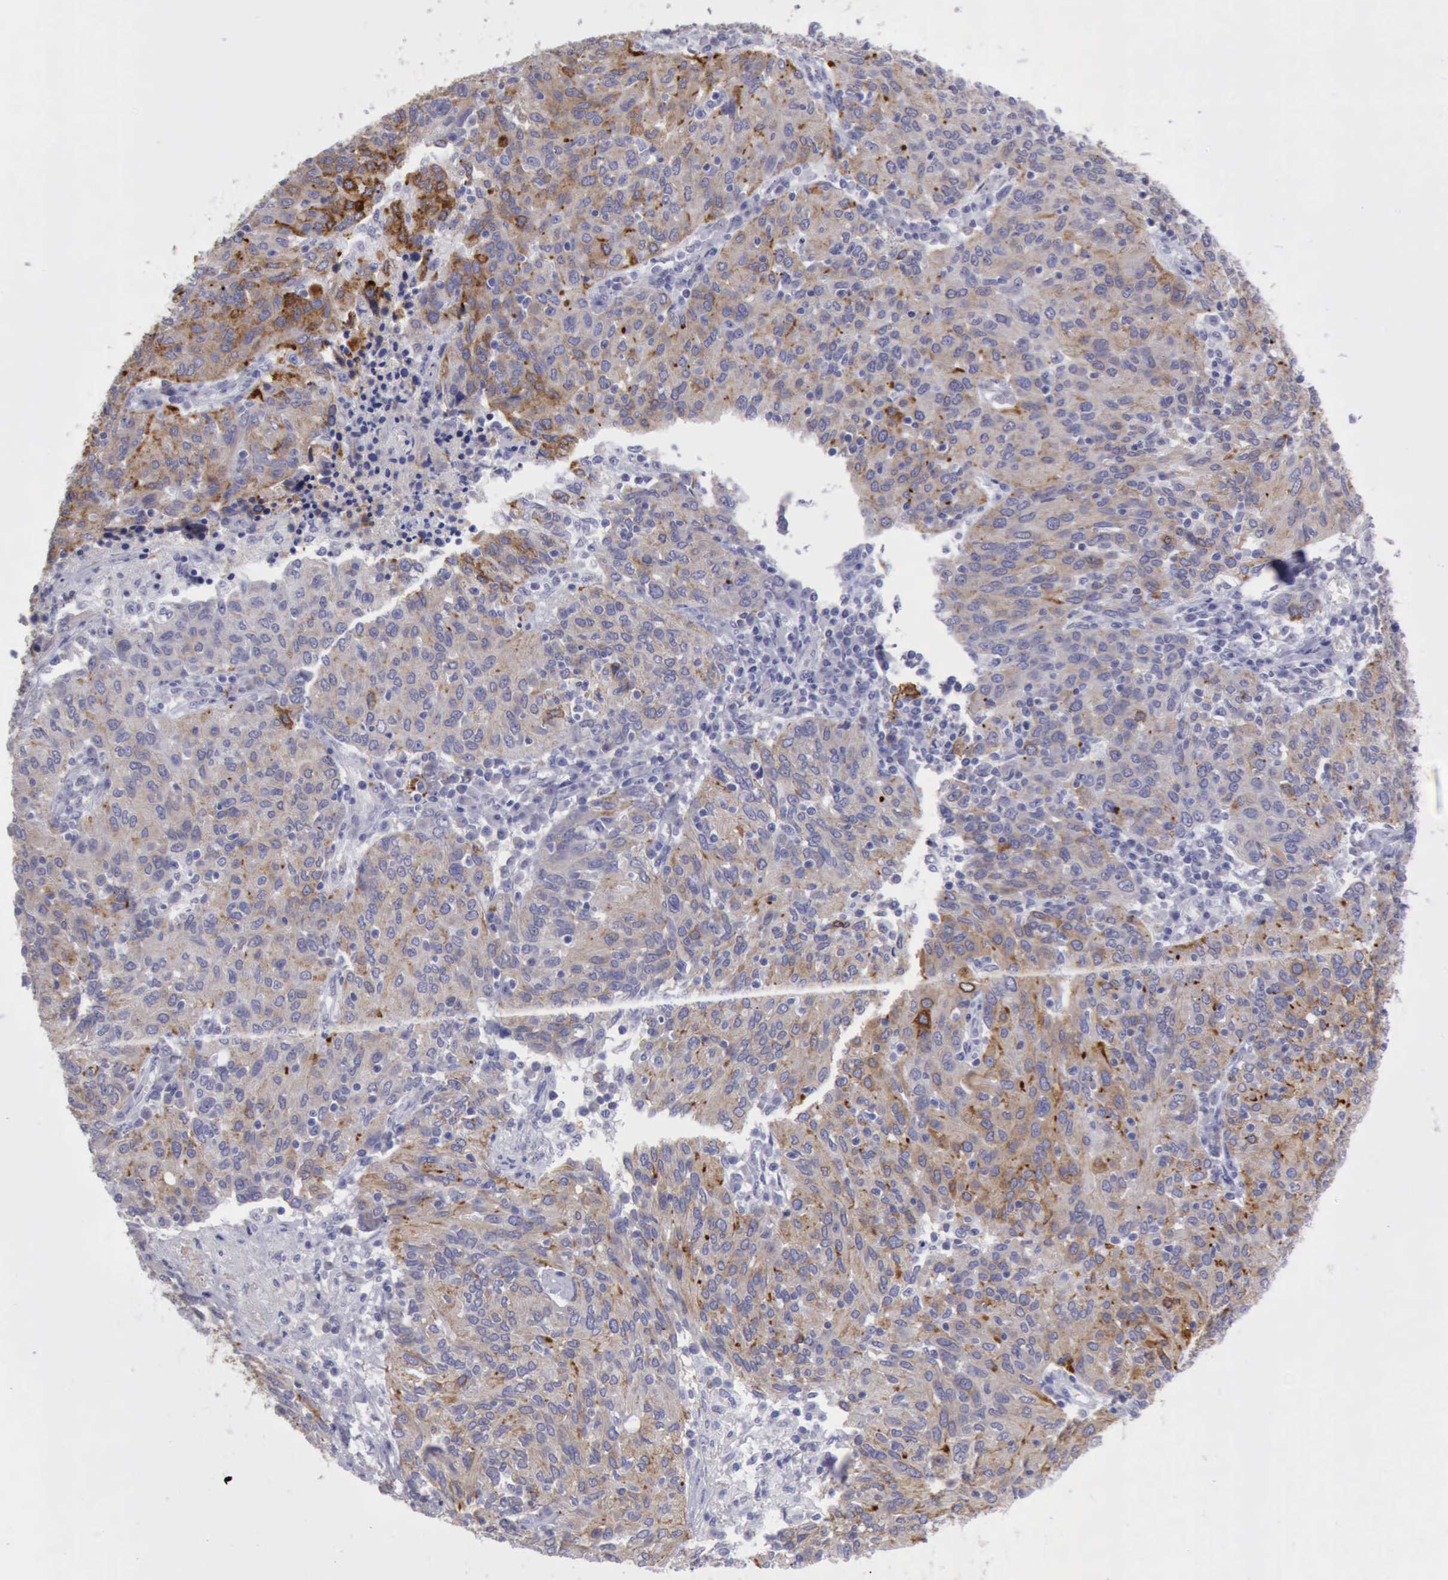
{"staining": {"intensity": "weak", "quantity": "25%-75%", "location": "cytoplasmic/membranous"}, "tissue": "ovarian cancer", "cell_type": "Tumor cells", "image_type": "cancer", "snomed": [{"axis": "morphology", "description": "Carcinoma, endometroid"}, {"axis": "topography", "description": "Ovary"}], "caption": "Protein staining of ovarian cancer tissue exhibits weak cytoplasmic/membranous positivity in approximately 25%-75% of tumor cells.", "gene": "TFRC", "patient": {"sex": "female", "age": 50}}